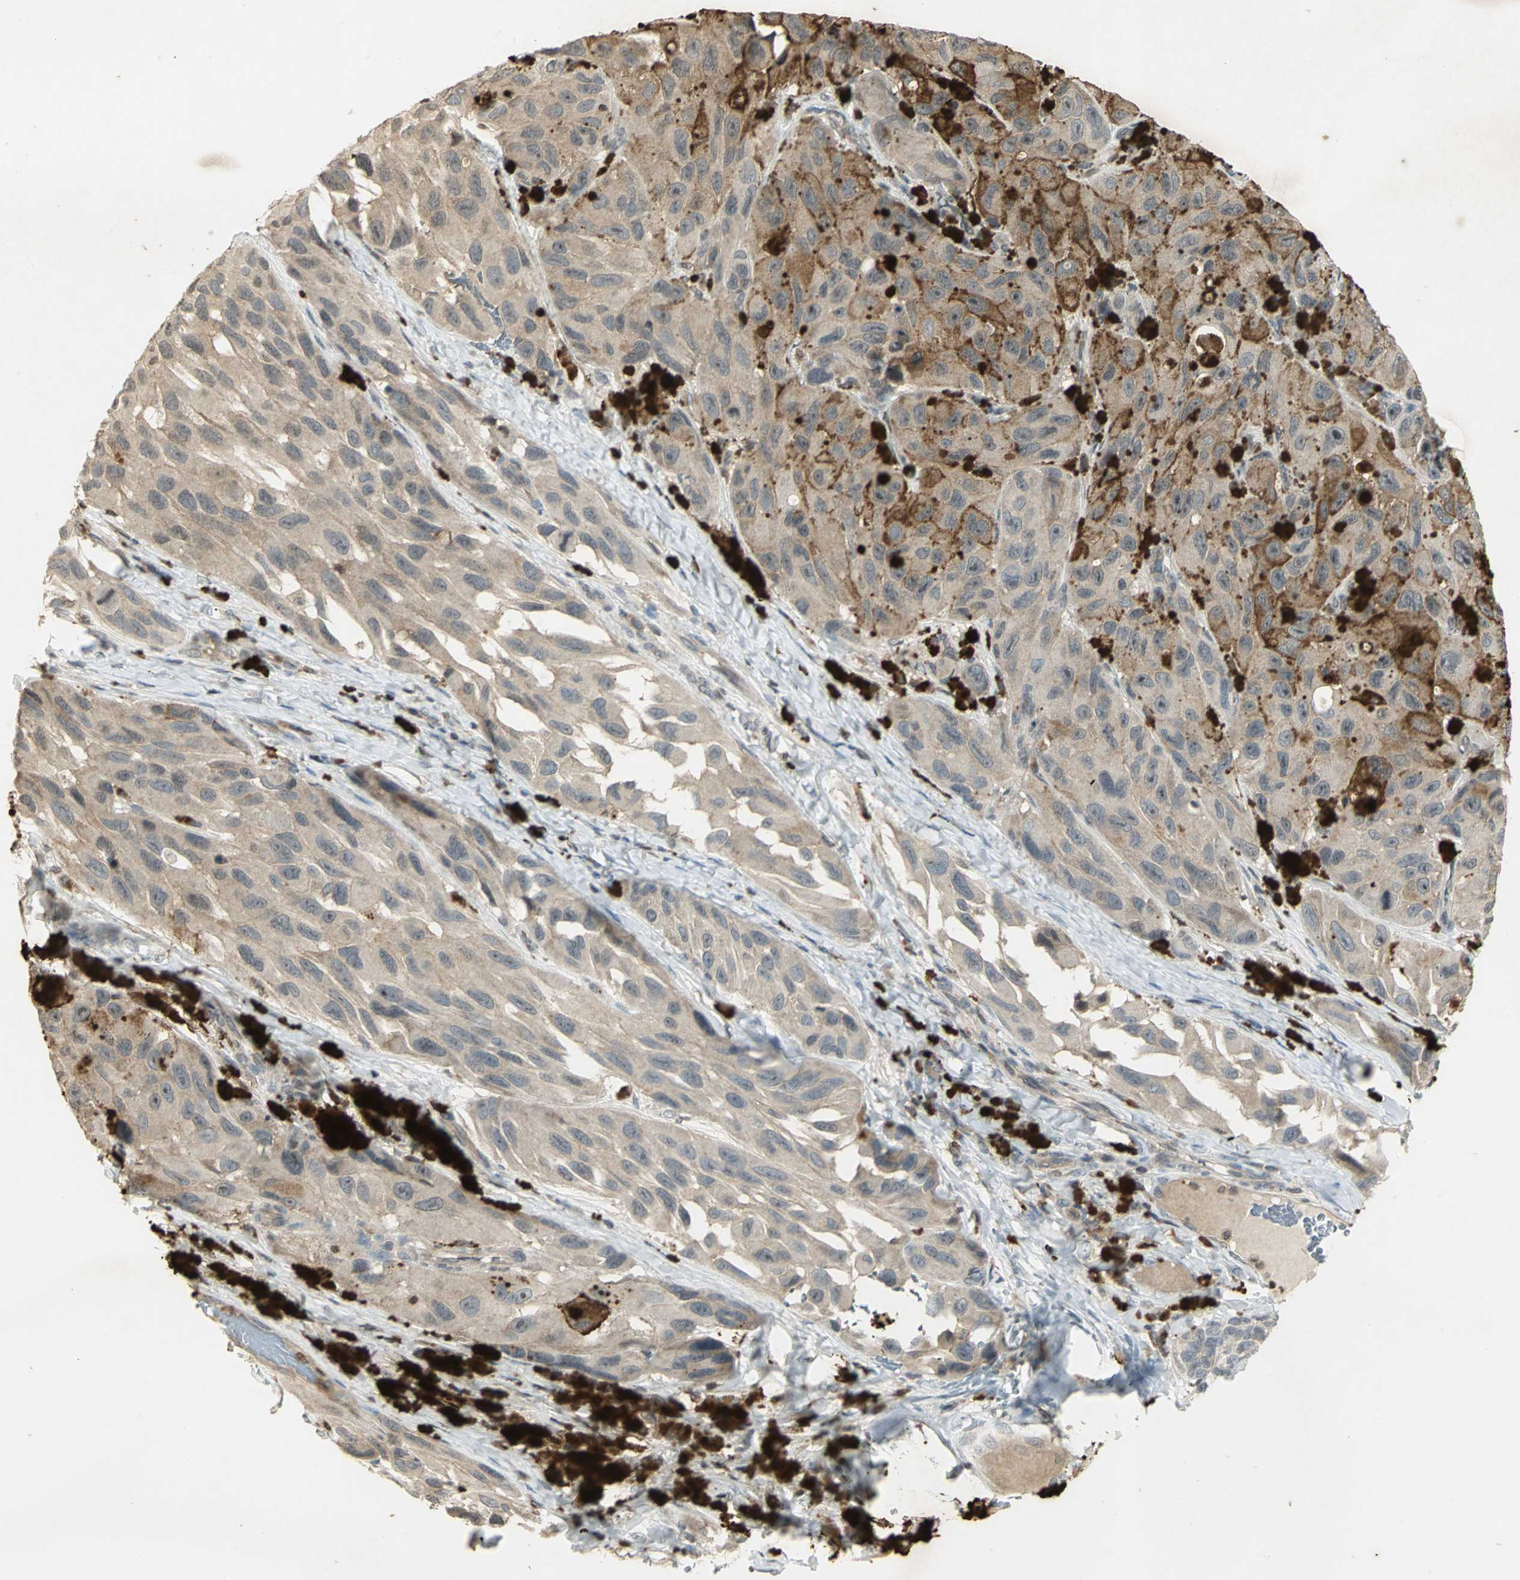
{"staining": {"intensity": "negative", "quantity": "none", "location": "none"}, "tissue": "melanoma", "cell_type": "Tumor cells", "image_type": "cancer", "snomed": [{"axis": "morphology", "description": "Malignant melanoma, NOS"}, {"axis": "topography", "description": "Skin"}], "caption": "Immunohistochemical staining of malignant melanoma exhibits no significant expression in tumor cells. (DAB immunohistochemistry (IHC), high magnification).", "gene": "IL16", "patient": {"sex": "female", "age": 73}}